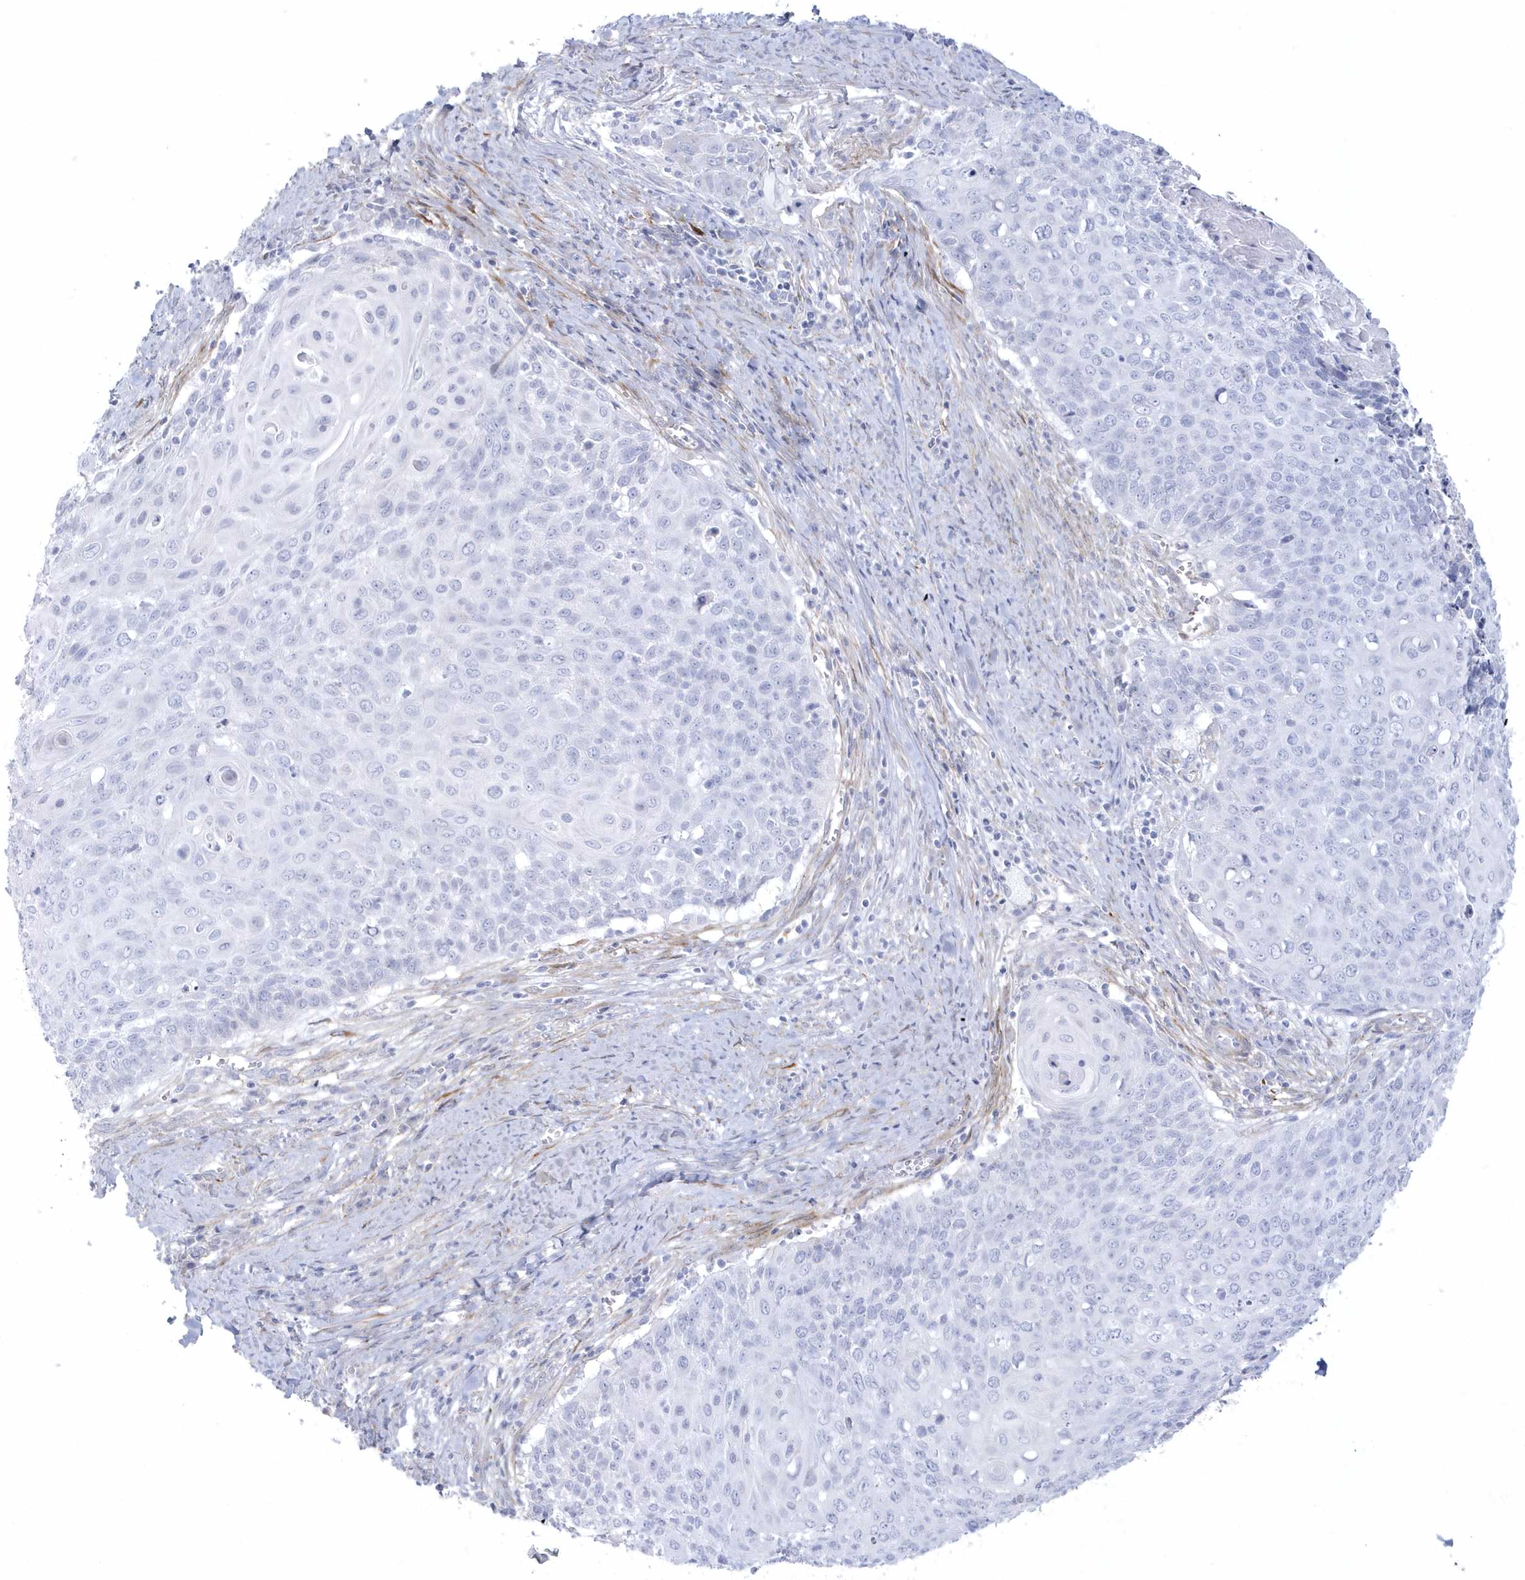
{"staining": {"intensity": "negative", "quantity": "none", "location": "none"}, "tissue": "cervical cancer", "cell_type": "Tumor cells", "image_type": "cancer", "snomed": [{"axis": "morphology", "description": "Squamous cell carcinoma, NOS"}, {"axis": "topography", "description": "Cervix"}], "caption": "This image is of cervical squamous cell carcinoma stained with immunohistochemistry to label a protein in brown with the nuclei are counter-stained blue. There is no staining in tumor cells. Brightfield microscopy of immunohistochemistry stained with DAB (3,3'-diaminobenzidine) (brown) and hematoxylin (blue), captured at high magnification.", "gene": "WDR27", "patient": {"sex": "female", "age": 39}}